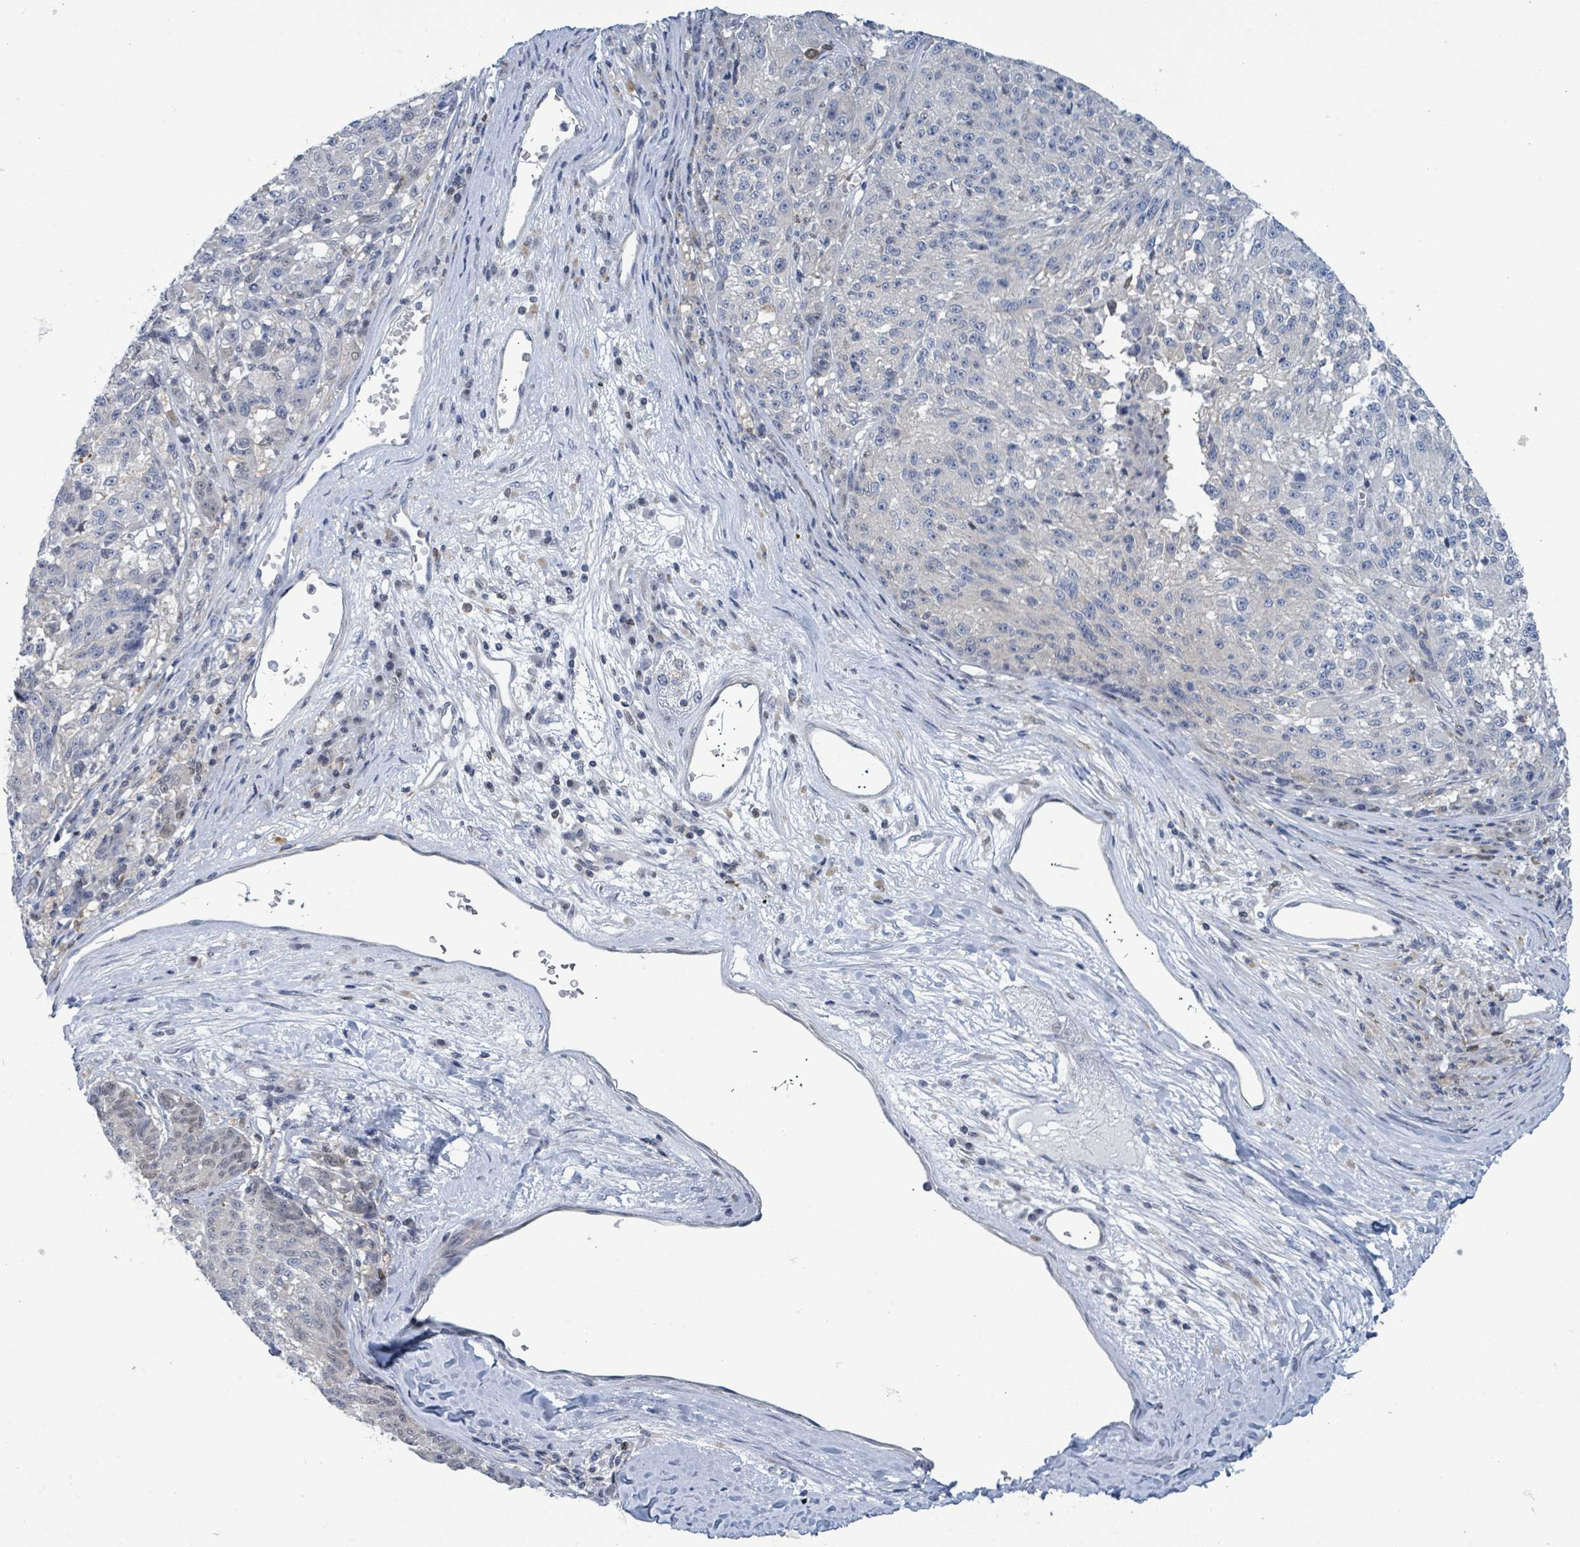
{"staining": {"intensity": "negative", "quantity": "none", "location": "none"}, "tissue": "melanoma", "cell_type": "Tumor cells", "image_type": "cancer", "snomed": [{"axis": "morphology", "description": "Malignant melanoma, NOS"}, {"axis": "topography", "description": "Skin"}], "caption": "Immunohistochemistry (IHC) of human melanoma reveals no positivity in tumor cells.", "gene": "DGKZ", "patient": {"sex": "male", "age": 53}}